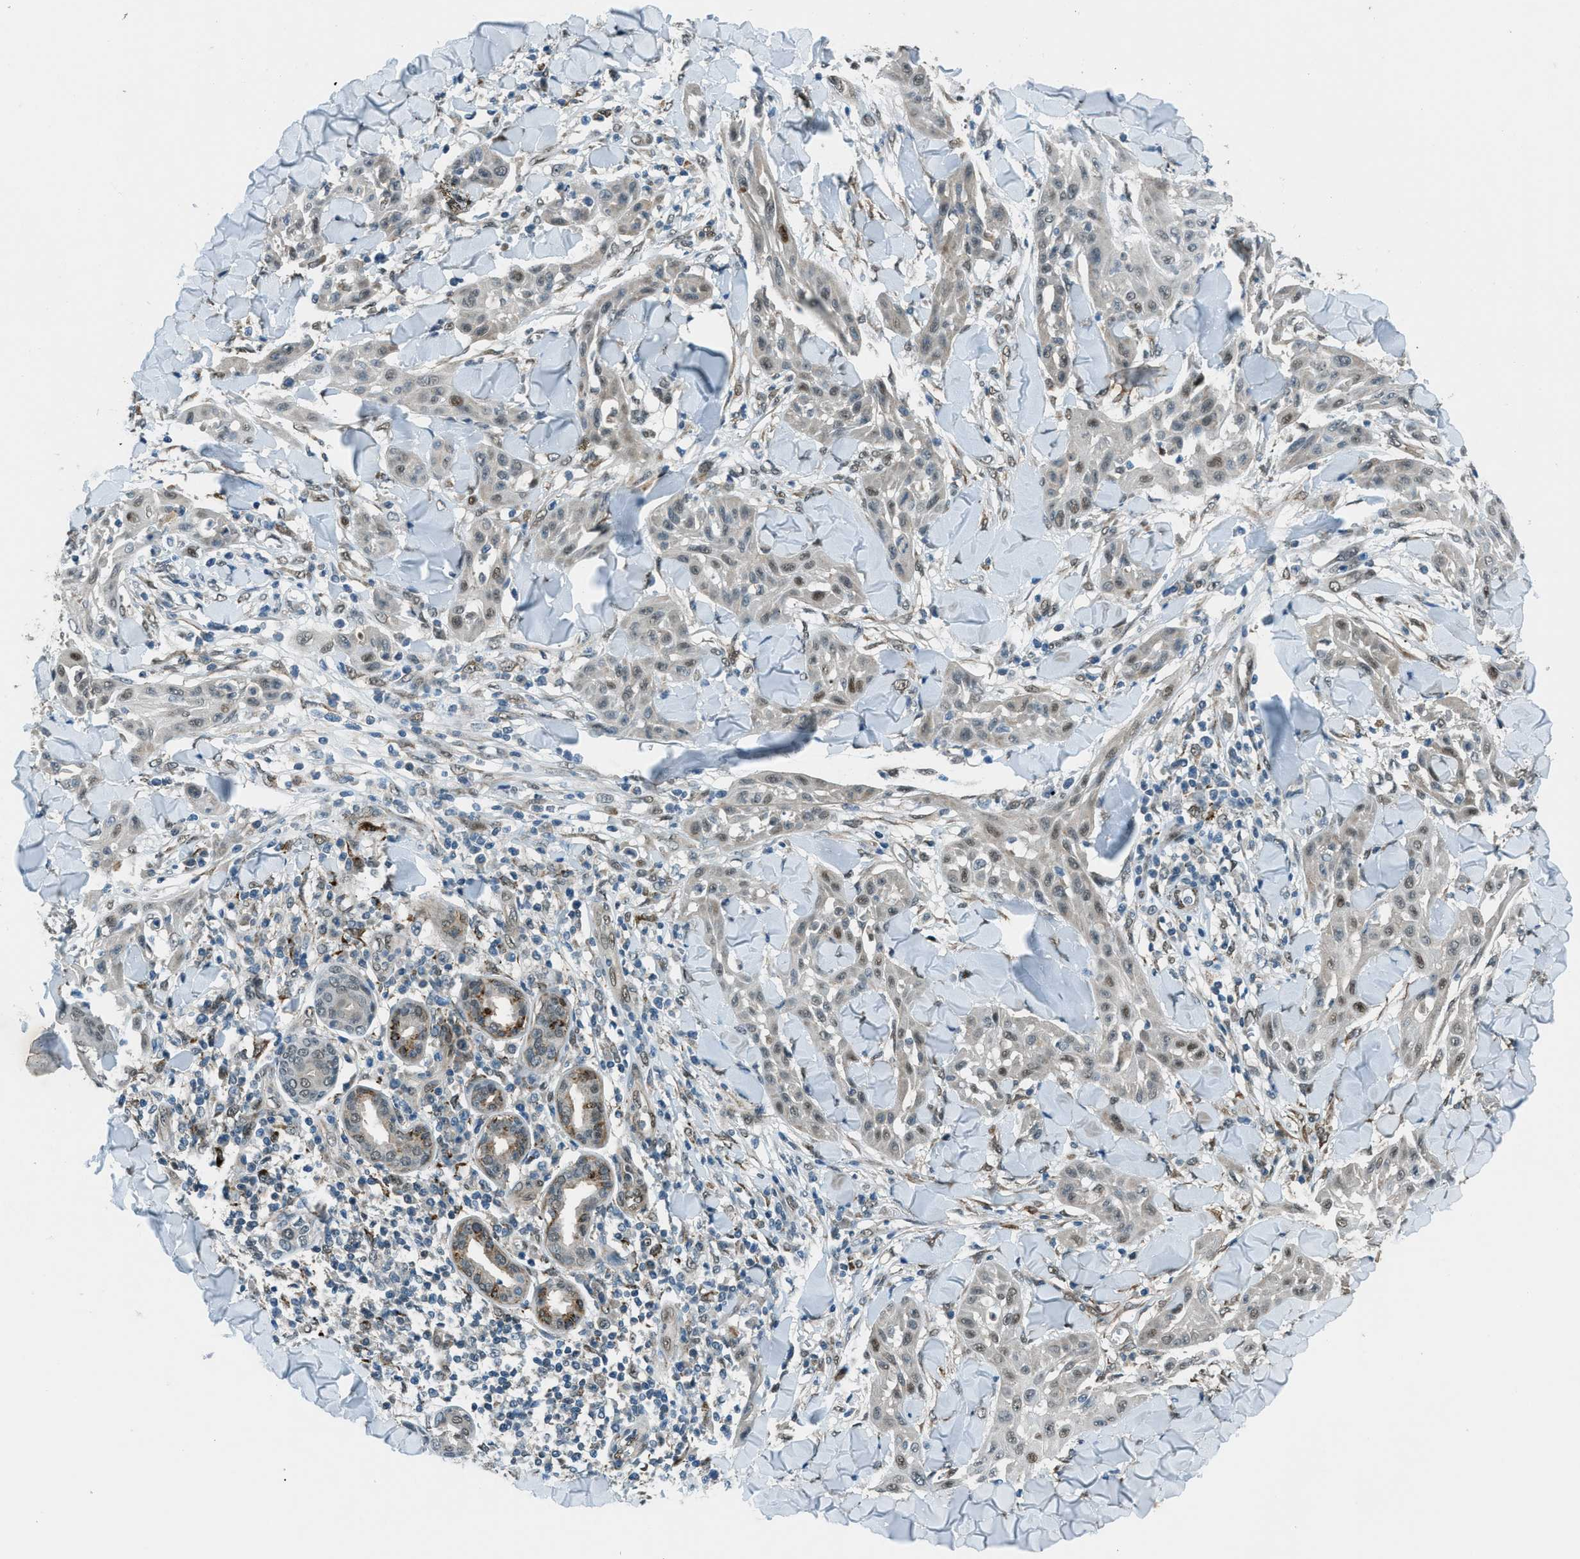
{"staining": {"intensity": "weak", "quantity": "<25%", "location": "cytoplasmic/membranous,nuclear"}, "tissue": "skin cancer", "cell_type": "Tumor cells", "image_type": "cancer", "snomed": [{"axis": "morphology", "description": "Squamous cell carcinoma, NOS"}, {"axis": "topography", "description": "Skin"}], "caption": "High magnification brightfield microscopy of skin cancer (squamous cell carcinoma) stained with DAB (3,3'-diaminobenzidine) (brown) and counterstained with hematoxylin (blue): tumor cells show no significant staining.", "gene": "NPEPL1", "patient": {"sex": "male", "age": 24}}